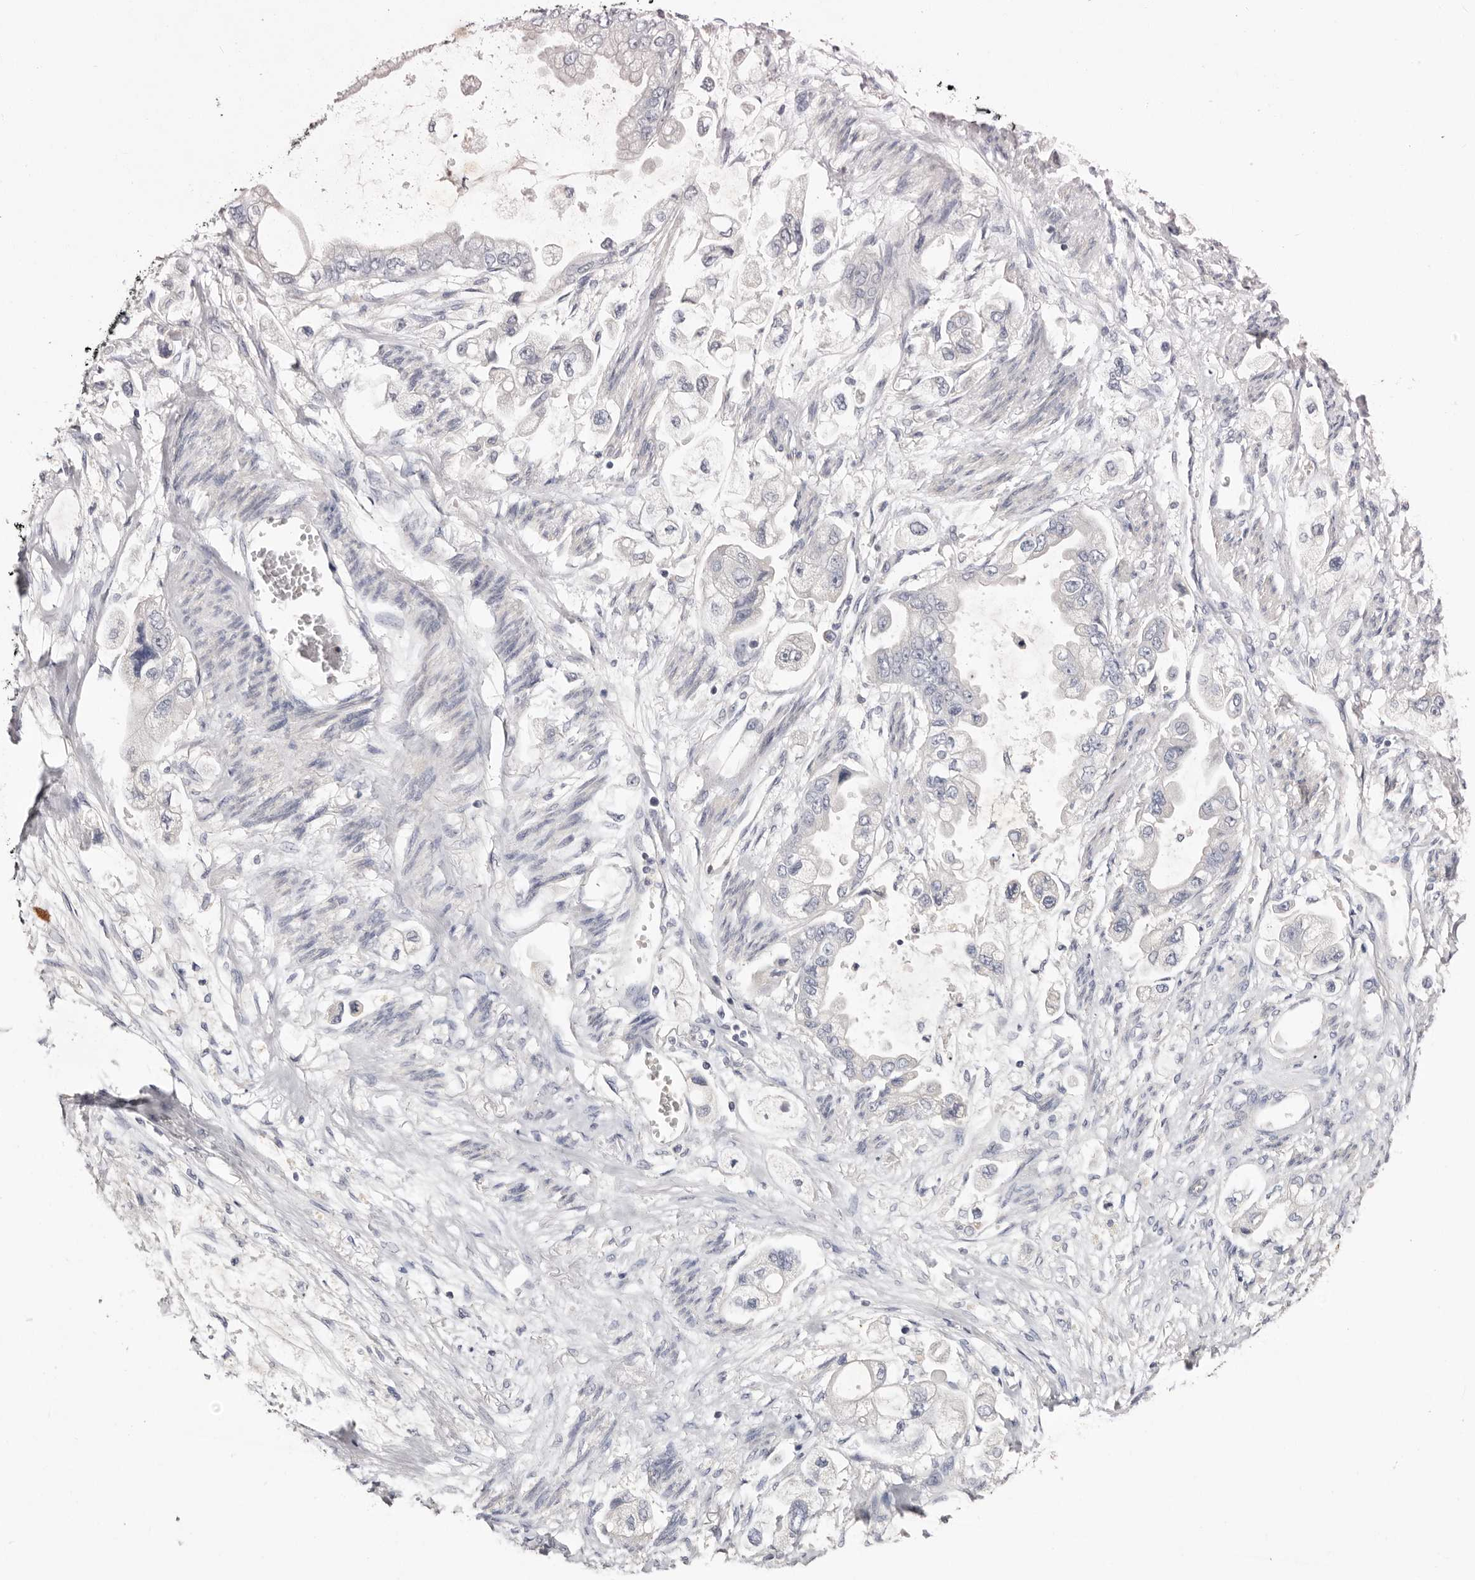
{"staining": {"intensity": "negative", "quantity": "none", "location": "none"}, "tissue": "stomach cancer", "cell_type": "Tumor cells", "image_type": "cancer", "snomed": [{"axis": "morphology", "description": "Adenocarcinoma, NOS"}, {"axis": "topography", "description": "Stomach"}], "caption": "DAB (3,3'-diaminobenzidine) immunohistochemical staining of human stomach adenocarcinoma displays no significant positivity in tumor cells. (Brightfield microscopy of DAB immunohistochemistry at high magnification).", "gene": "S1PR5", "patient": {"sex": "male", "age": 62}}